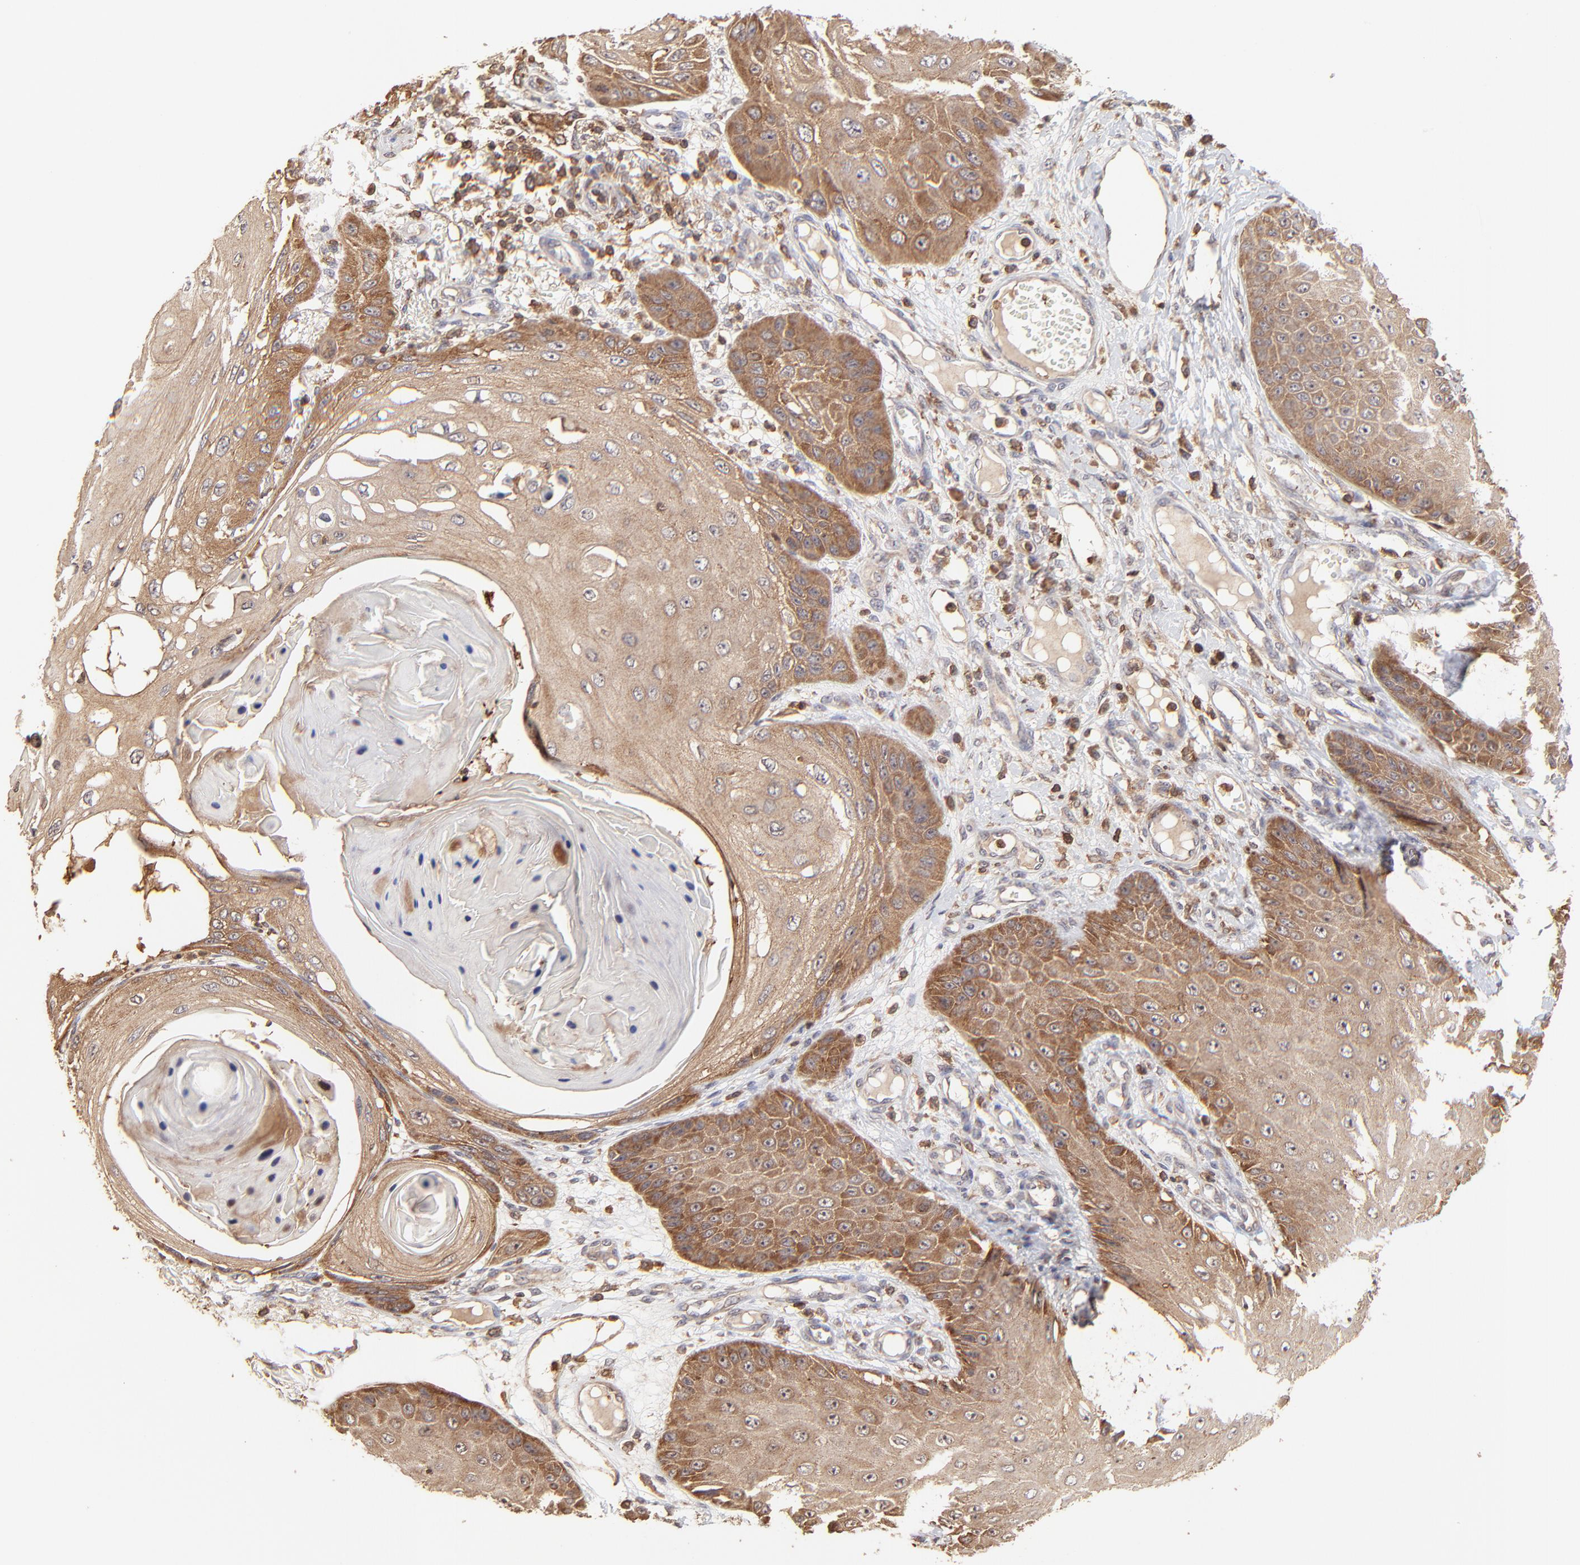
{"staining": {"intensity": "moderate", "quantity": ">75%", "location": "cytoplasmic/membranous"}, "tissue": "skin cancer", "cell_type": "Tumor cells", "image_type": "cancer", "snomed": [{"axis": "morphology", "description": "Squamous cell carcinoma, NOS"}, {"axis": "topography", "description": "Skin"}], "caption": "Protein positivity by IHC reveals moderate cytoplasmic/membranous staining in approximately >75% of tumor cells in skin squamous cell carcinoma. The staining was performed using DAB (3,3'-diaminobenzidine) to visualize the protein expression in brown, while the nuclei were stained in blue with hematoxylin (Magnification: 20x).", "gene": "STON2", "patient": {"sex": "female", "age": 40}}